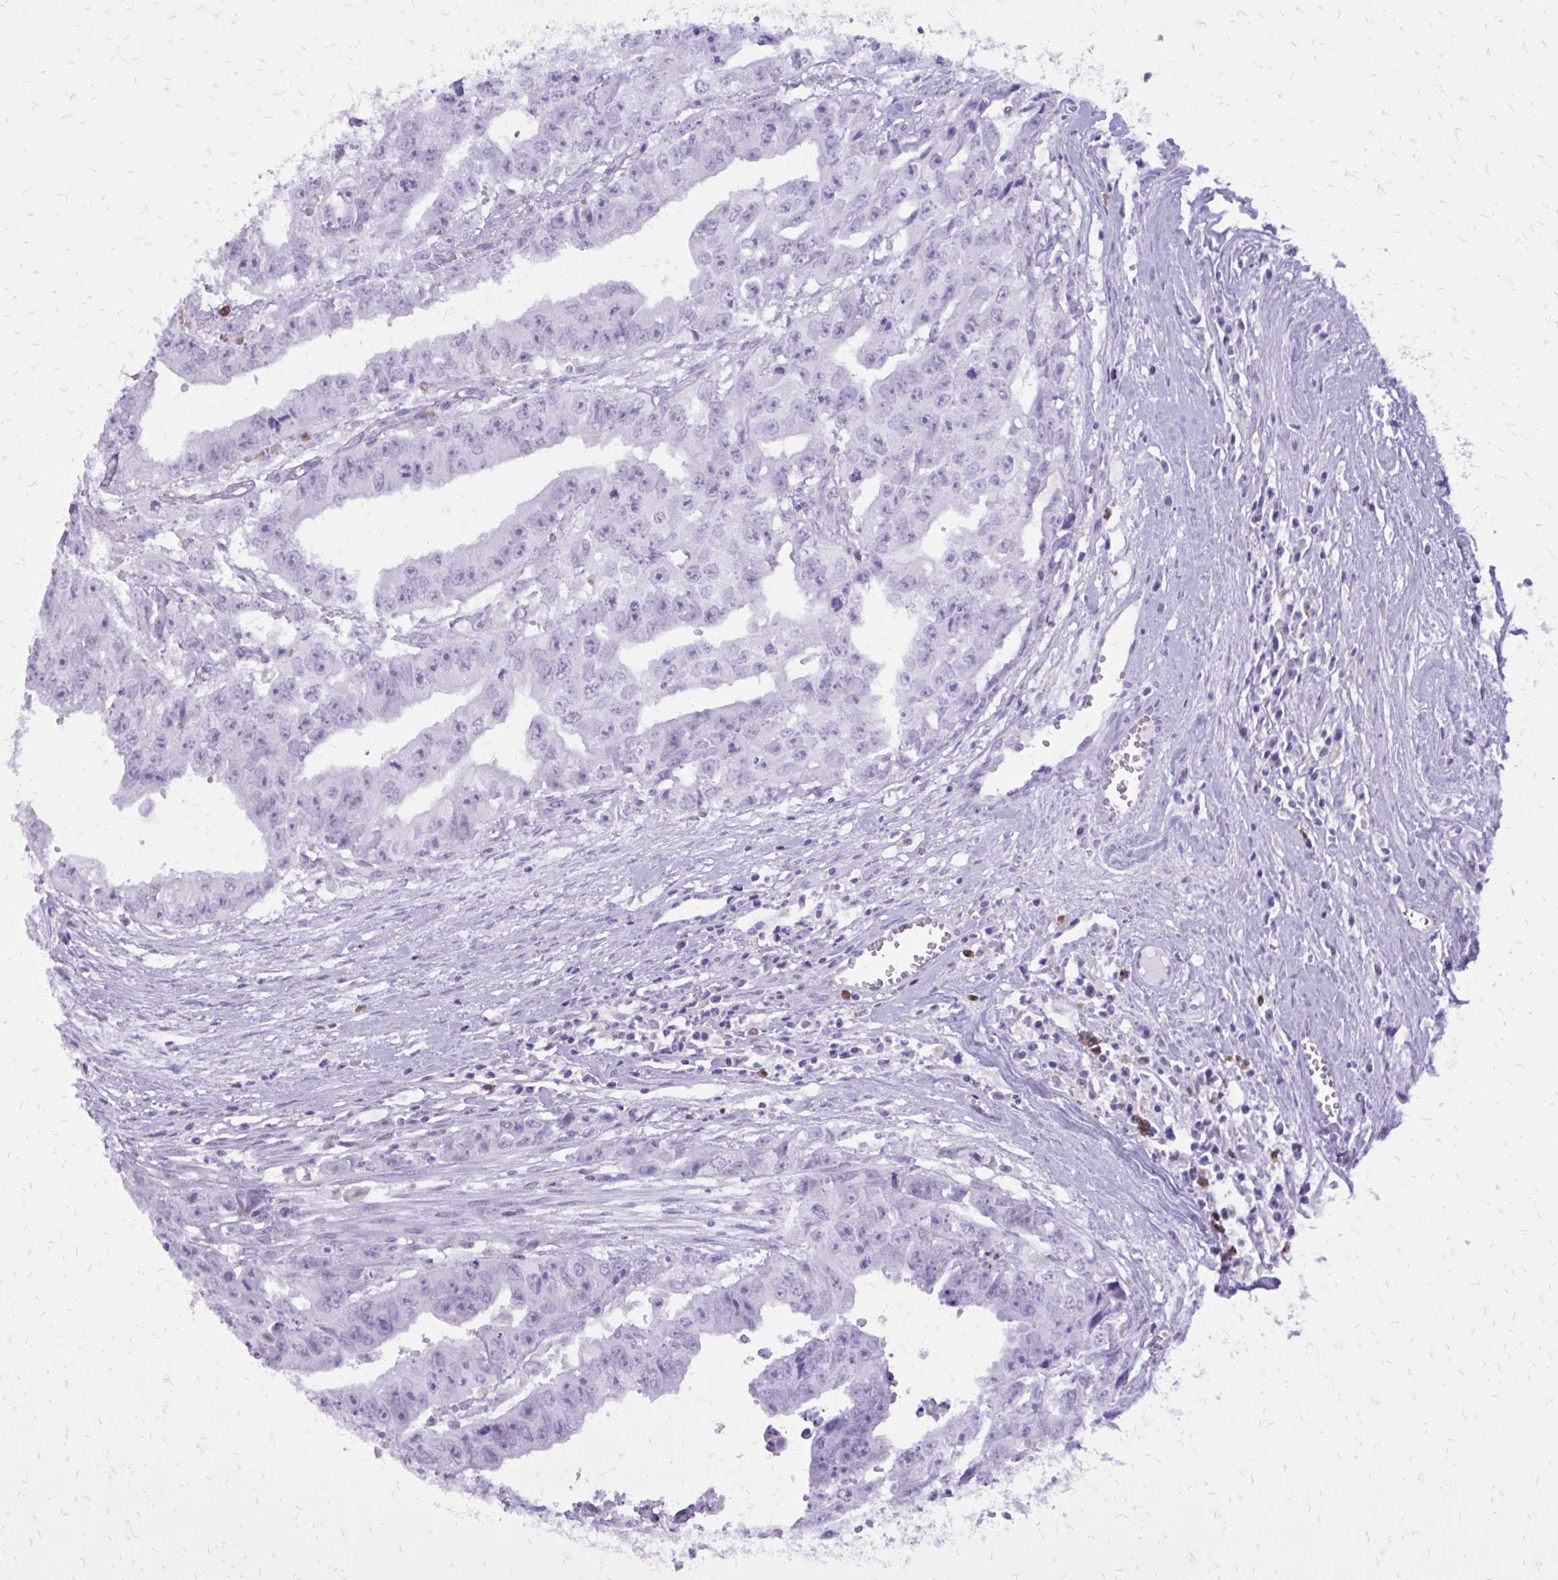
{"staining": {"intensity": "negative", "quantity": "none", "location": "none"}, "tissue": "testis cancer", "cell_type": "Tumor cells", "image_type": "cancer", "snomed": [{"axis": "morphology", "description": "Carcinoma, Embryonal, NOS"}, {"axis": "morphology", "description": "Teratoma, malignant, NOS"}, {"axis": "topography", "description": "Testis"}], "caption": "Tumor cells are negative for brown protein staining in embryonal carcinoma (testis). Brightfield microscopy of IHC stained with DAB (3,3'-diaminobenzidine) (brown) and hematoxylin (blue), captured at high magnification.", "gene": "CAT", "patient": {"sex": "male", "age": 24}}